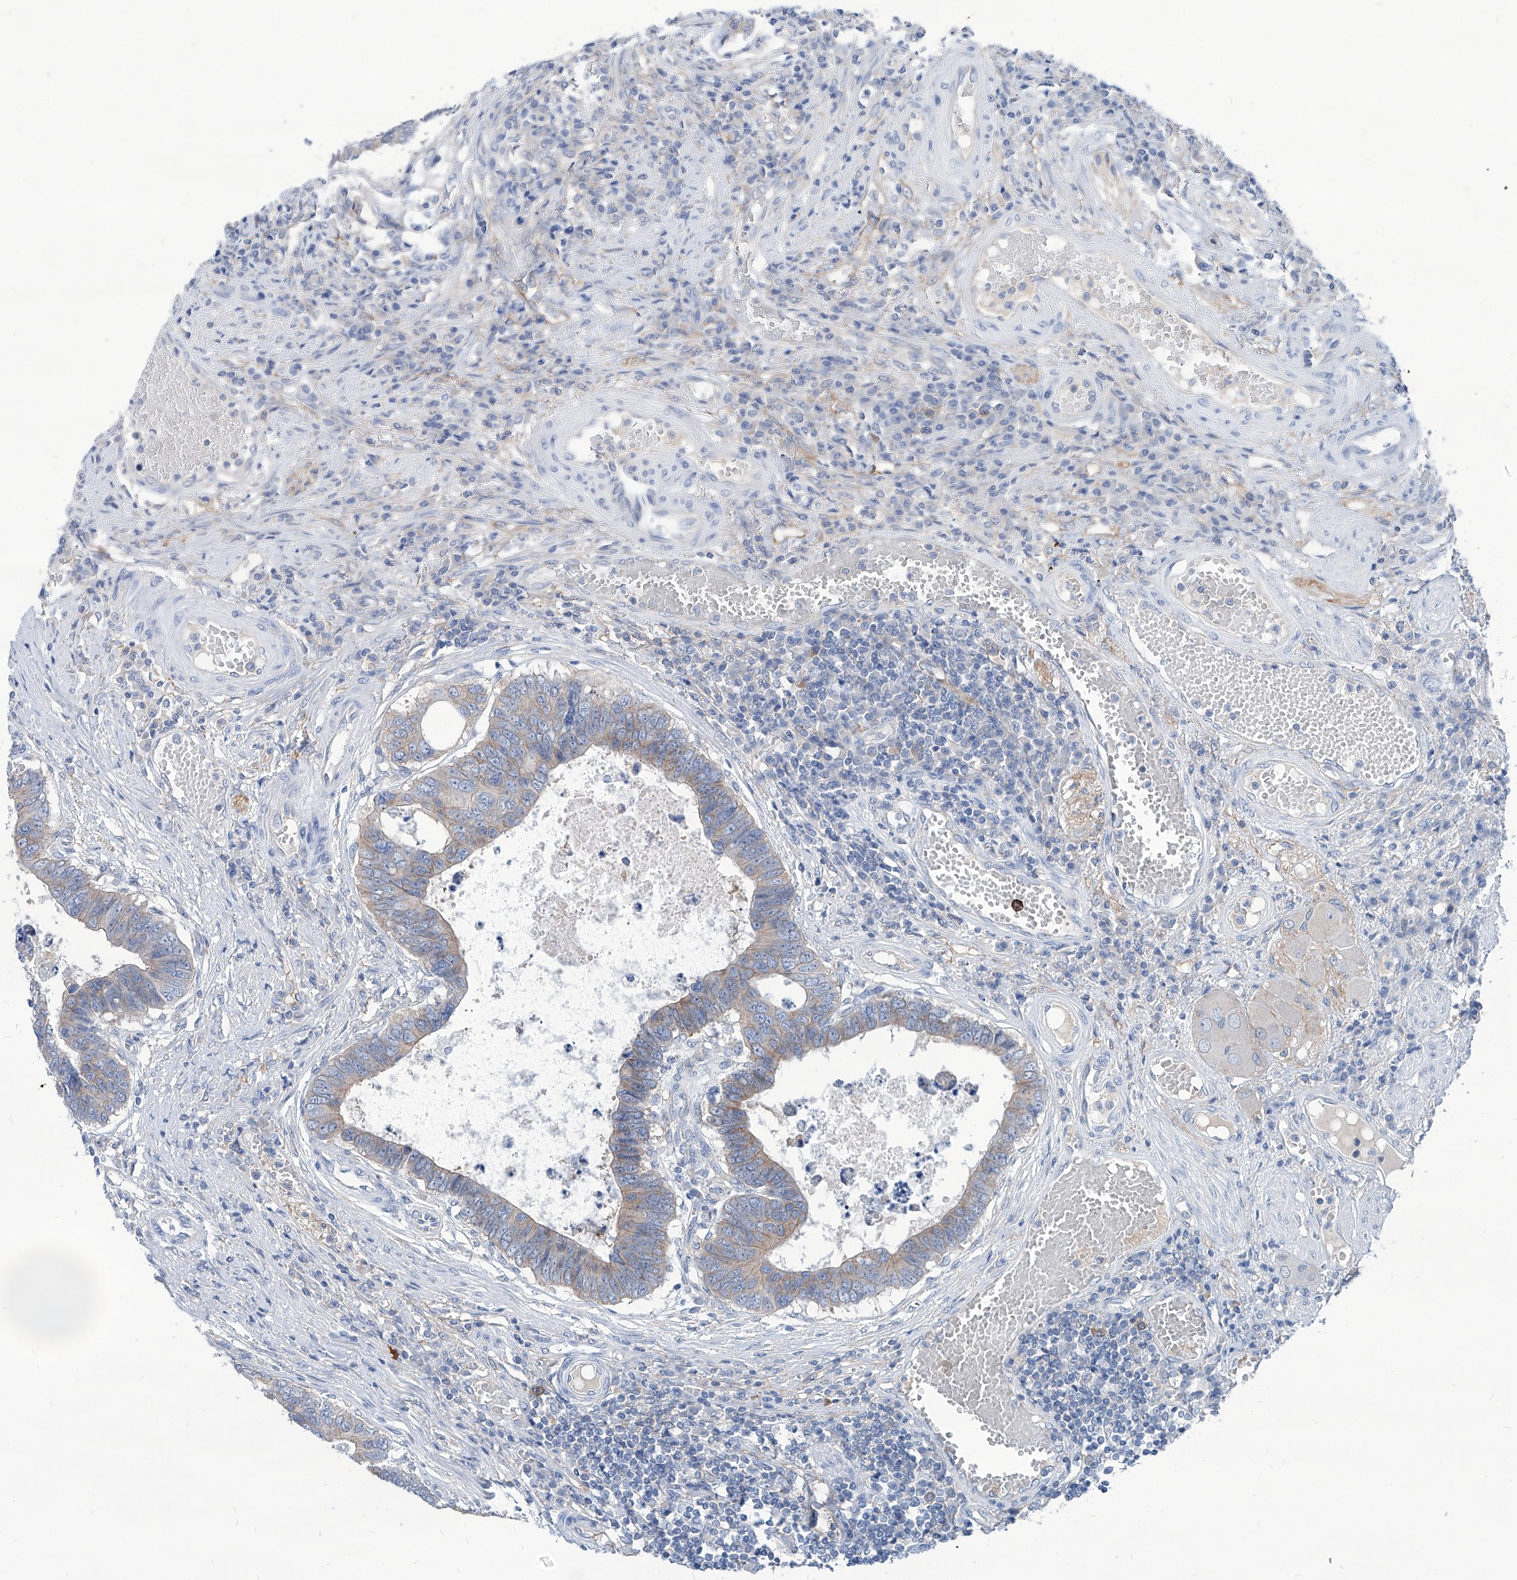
{"staining": {"intensity": "moderate", "quantity": "25%-75%", "location": "cytoplasmic/membranous"}, "tissue": "colorectal cancer", "cell_type": "Tumor cells", "image_type": "cancer", "snomed": [{"axis": "morphology", "description": "Adenocarcinoma, NOS"}, {"axis": "topography", "description": "Rectum"}], "caption": "Immunohistochemistry (IHC) (DAB) staining of adenocarcinoma (colorectal) displays moderate cytoplasmic/membranous protein expression in about 25%-75% of tumor cells. (Brightfield microscopy of DAB IHC at high magnification).", "gene": "AKAP10", "patient": {"sex": "male", "age": 84}}